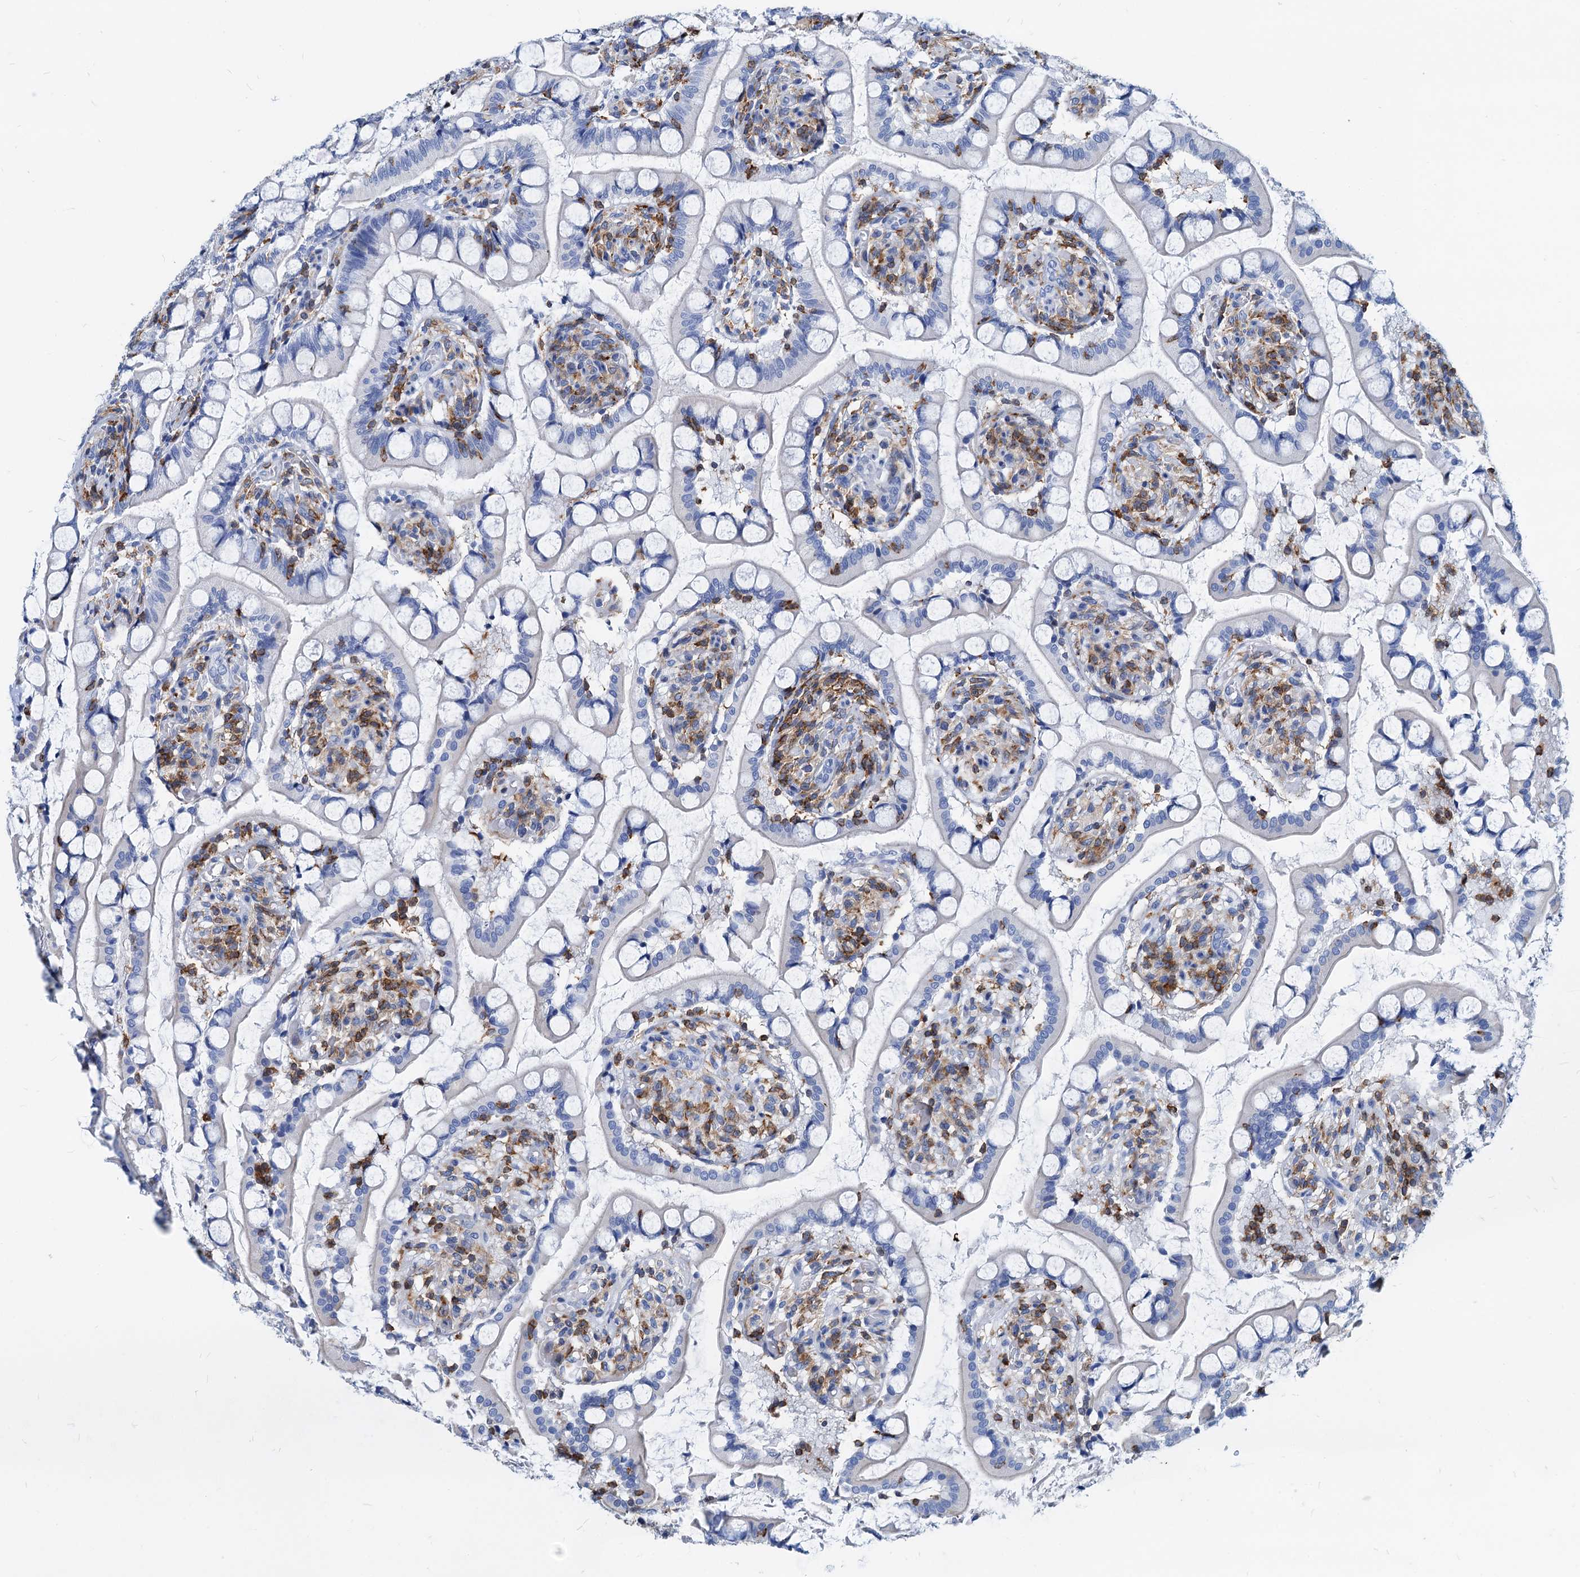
{"staining": {"intensity": "negative", "quantity": "none", "location": "none"}, "tissue": "small intestine", "cell_type": "Glandular cells", "image_type": "normal", "snomed": [{"axis": "morphology", "description": "Normal tissue, NOS"}, {"axis": "topography", "description": "Small intestine"}], "caption": "The immunohistochemistry image has no significant staining in glandular cells of small intestine. Nuclei are stained in blue.", "gene": "LCP2", "patient": {"sex": "male", "age": 52}}